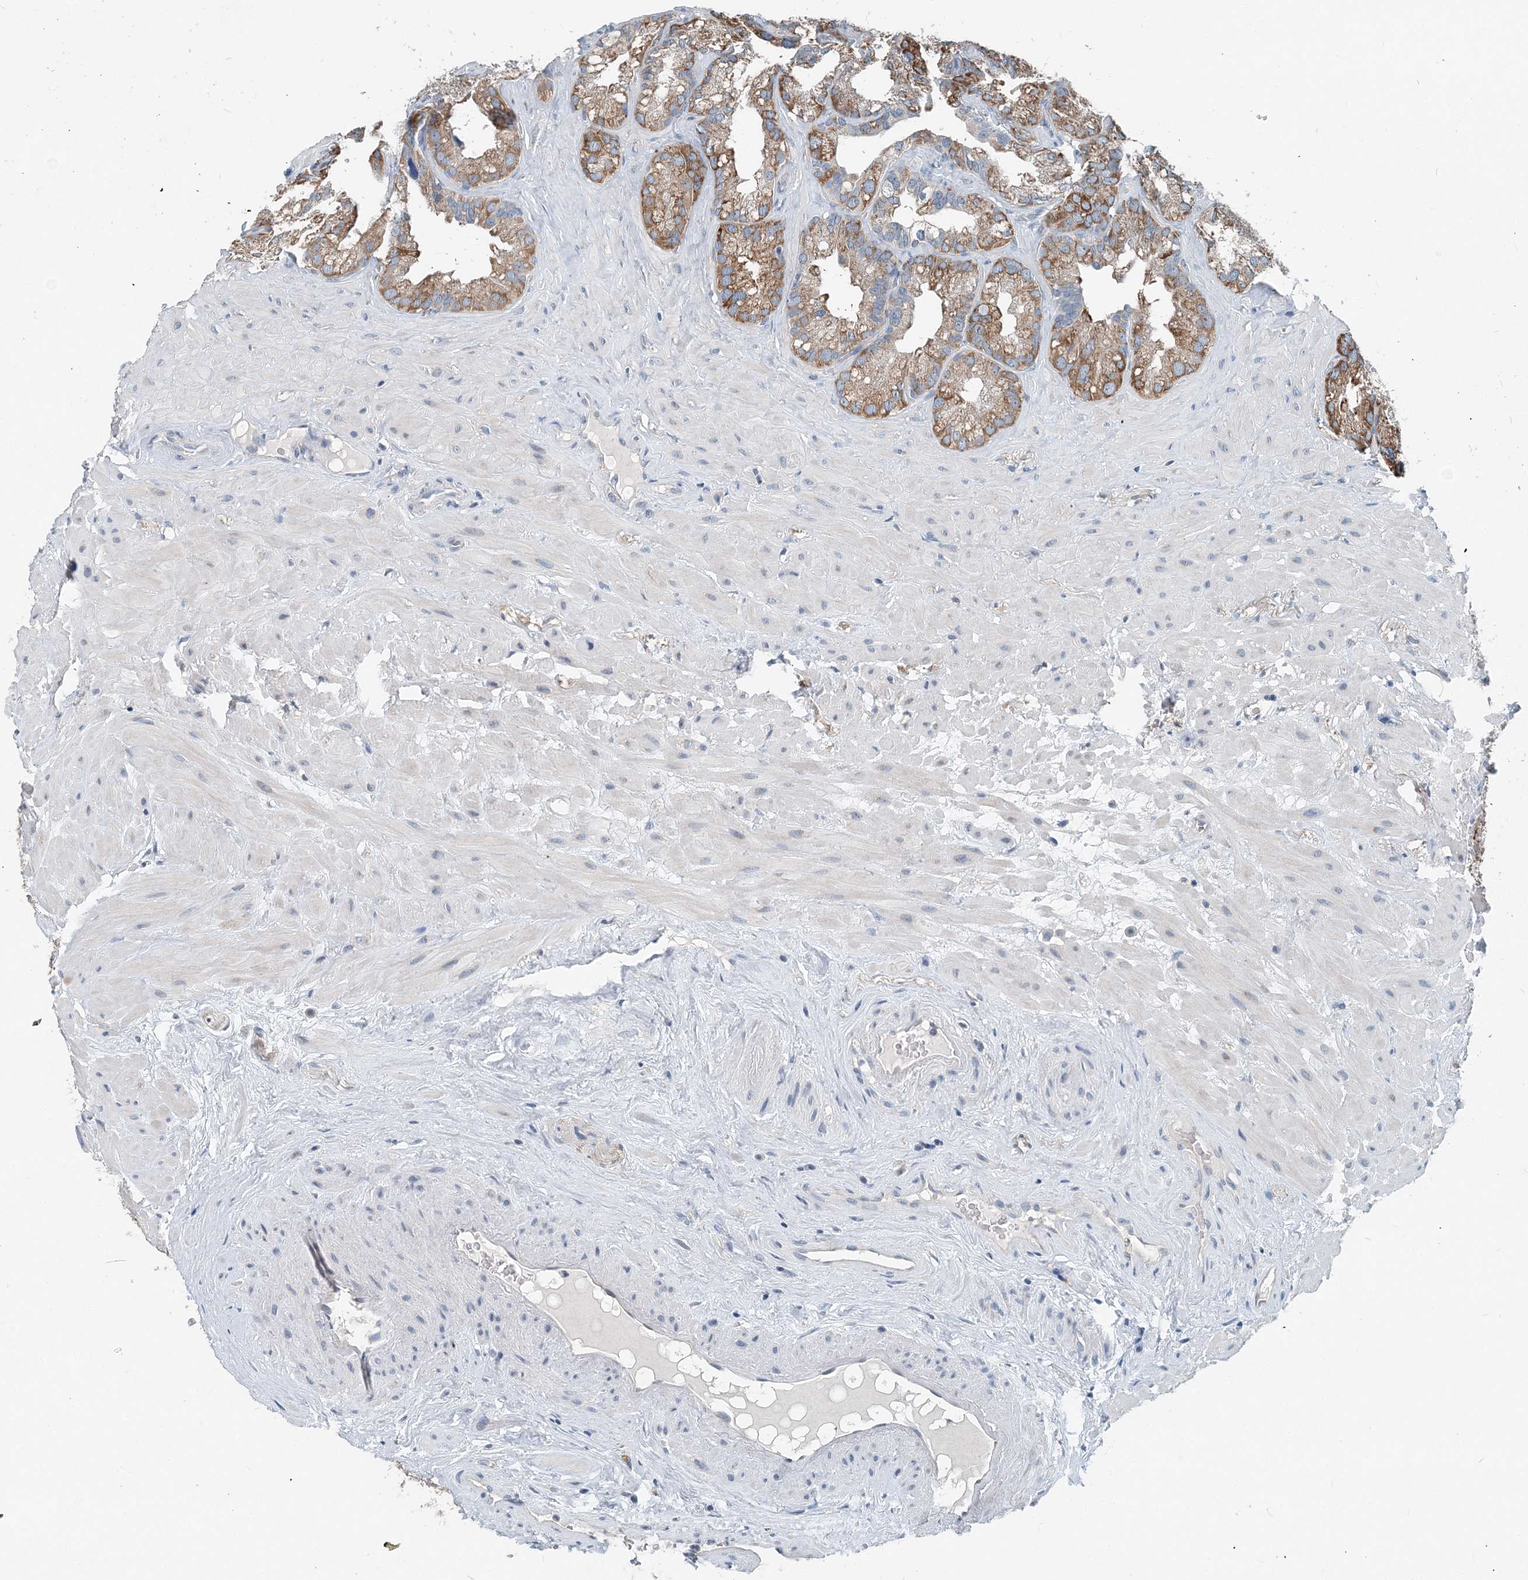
{"staining": {"intensity": "moderate", "quantity": ">75%", "location": "cytoplasmic/membranous"}, "tissue": "seminal vesicle", "cell_type": "Glandular cells", "image_type": "normal", "snomed": [{"axis": "morphology", "description": "Normal tissue, NOS"}, {"axis": "topography", "description": "Prostate"}, {"axis": "topography", "description": "Seminal veicle"}], "caption": "Moderate cytoplasmic/membranous staining for a protein is identified in about >75% of glandular cells of normal seminal vesicle using immunohistochemistry (IHC).", "gene": "EEF1A2", "patient": {"sex": "male", "age": 68}}